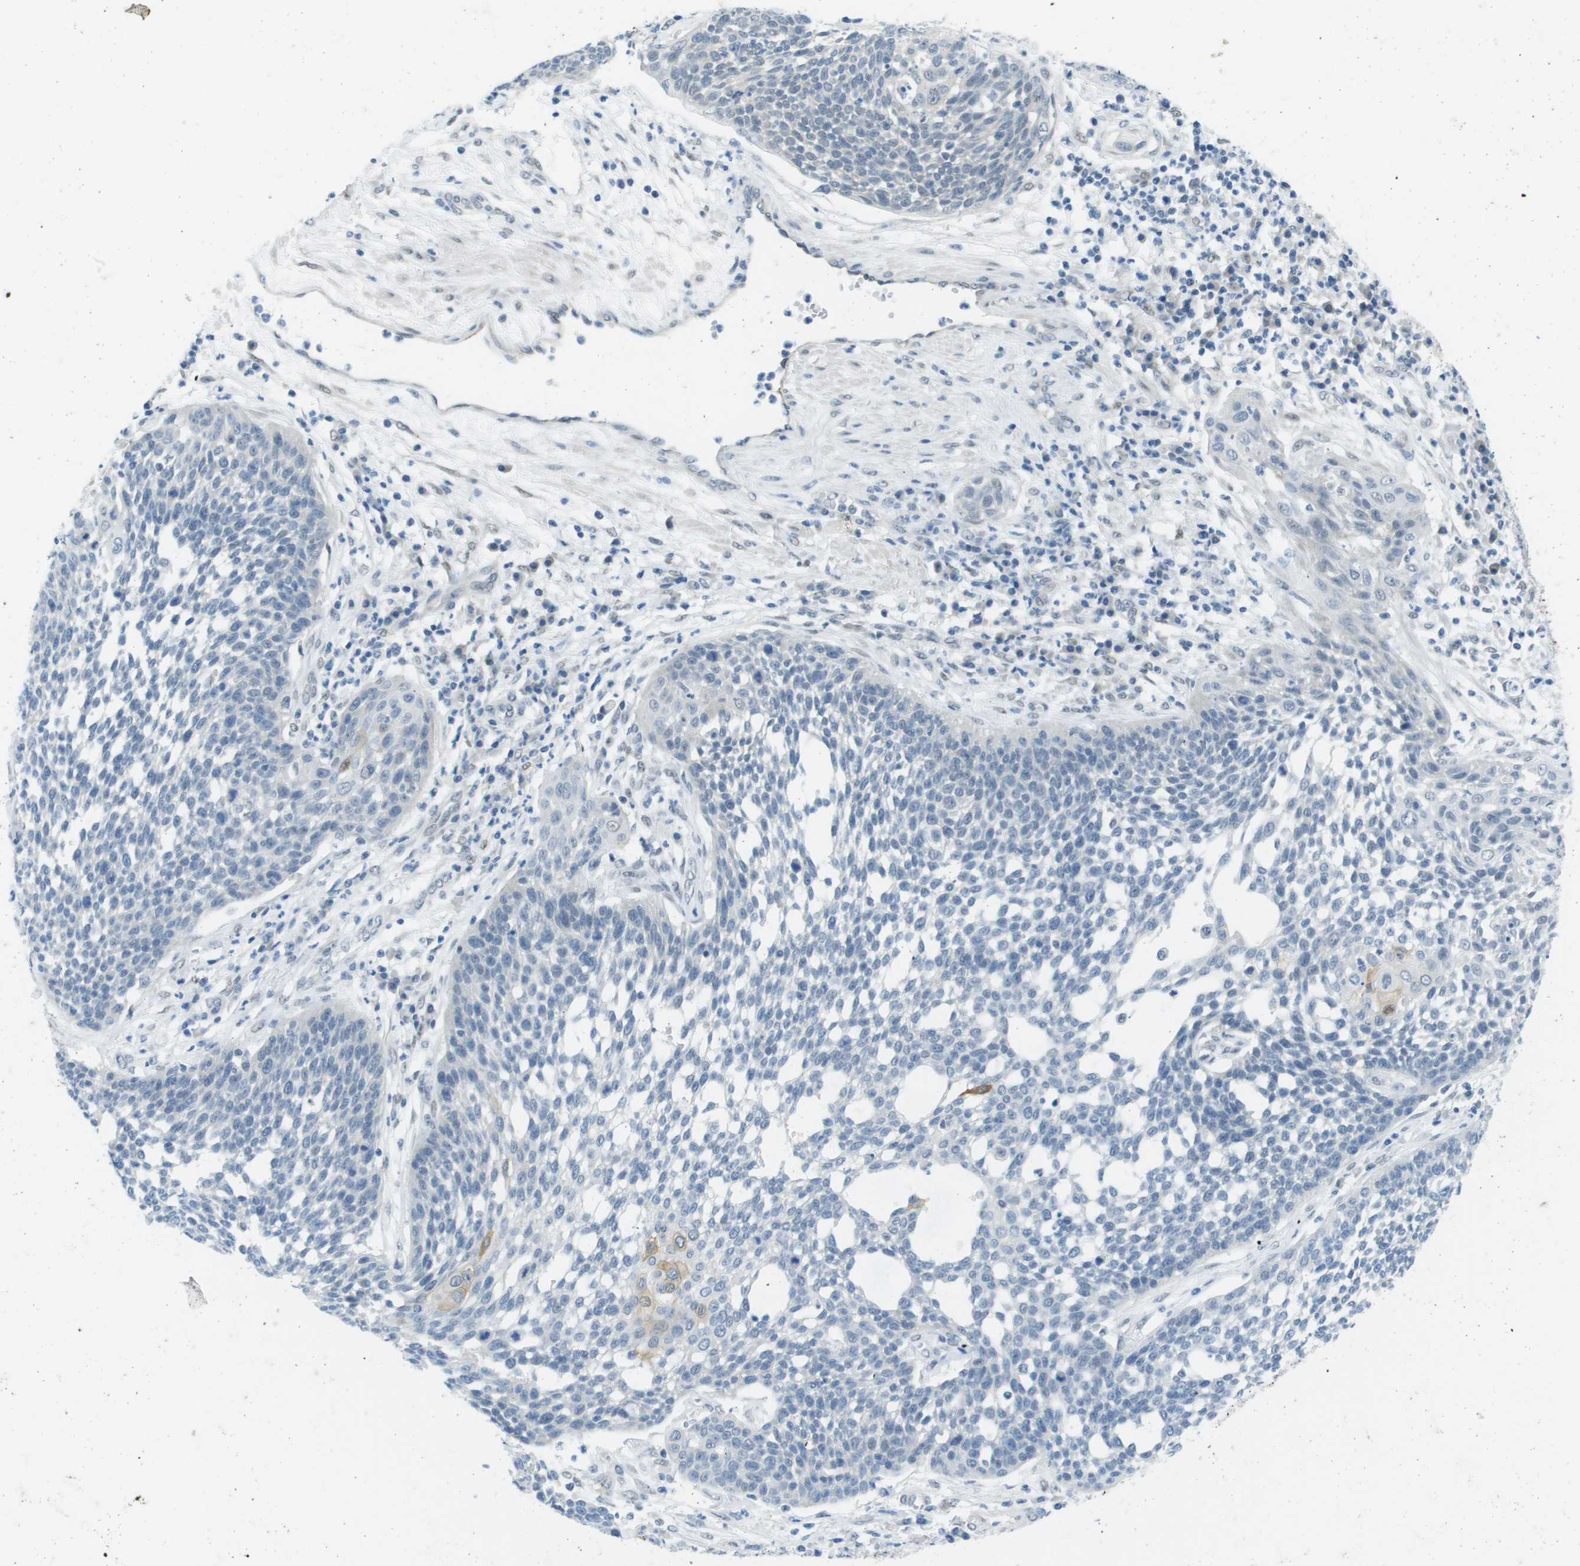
{"staining": {"intensity": "negative", "quantity": "none", "location": "none"}, "tissue": "cervical cancer", "cell_type": "Tumor cells", "image_type": "cancer", "snomed": [{"axis": "morphology", "description": "Squamous cell carcinoma, NOS"}, {"axis": "topography", "description": "Cervix"}], "caption": "IHC photomicrograph of human cervical cancer (squamous cell carcinoma) stained for a protein (brown), which shows no positivity in tumor cells.", "gene": "ARID1B", "patient": {"sex": "female", "age": 34}}